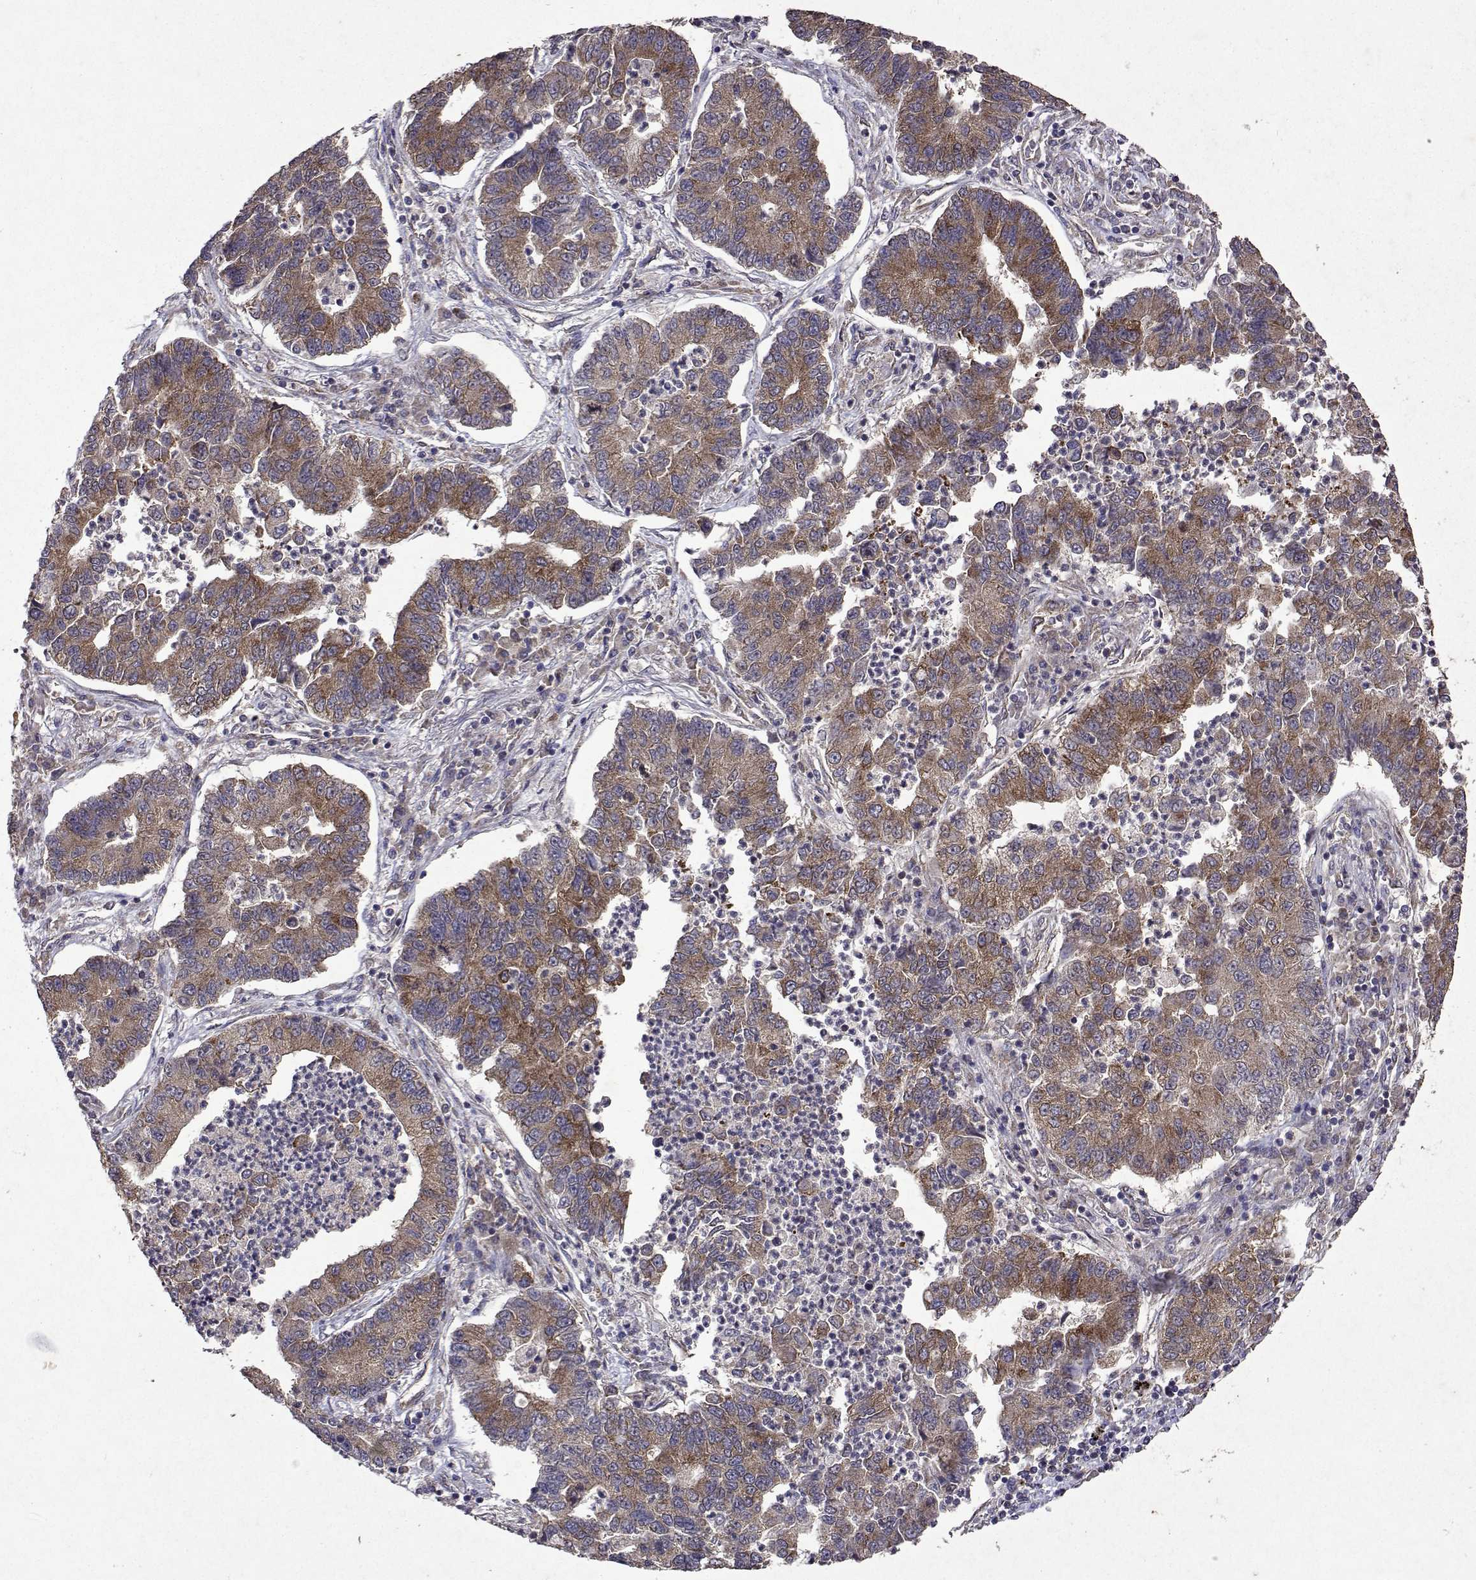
{"staining": {"intensity": "moderate", "quantity": ">75%", "location": "cytoplasmic/membranous"}, "tissue": "lung cancer", "cell_type": "Tumor cells", "image_type": "cancer", "snomed": [{"axis": "morphology", "description": "Adenocarcinoma, NOS"}, {"axis": "topography", "description": "Lung"}], "caption": "Immunohistochemistry (IHC) (DAB) staining of human adenocarcinoma (lung) reveals moderate cytoplasmic/membranous protein positivity in about >75% of tumor cells.", "gene": "TARBP2", "patient": {"sex": "female", "age": 57}}